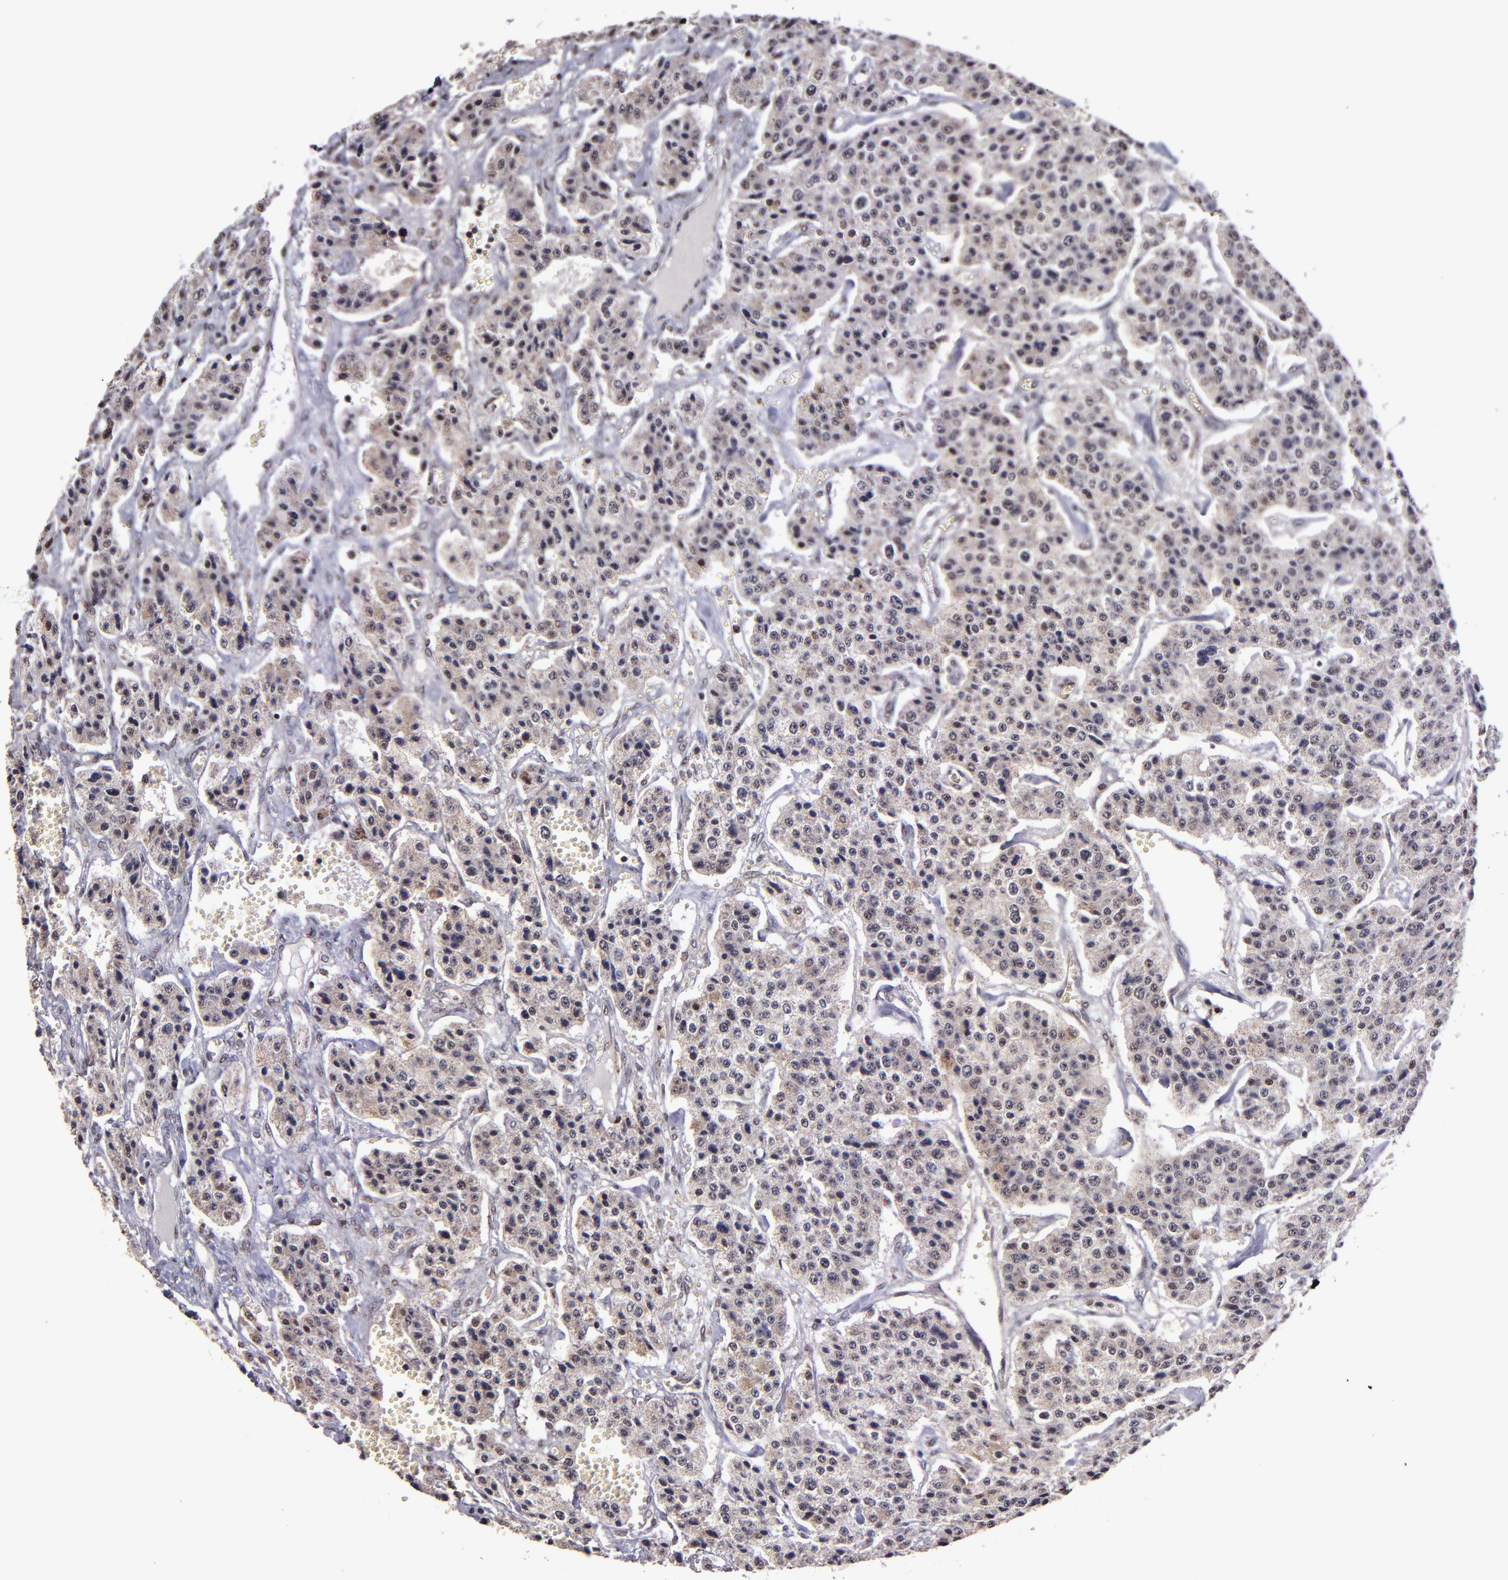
{"staining": {"intensity": "weak", "quantity": ">75%", "location": "cytoplasmic/membranous,nuclear"}, "tissue": "carcinoid", "cell_type": "Tumor cells", "image_type": "cancer", "snomed": [{"axis": "morphology", "description": "Carcinoid, malignant, NOS"}, {"axis": "topography", "description": "Small intestine"}], "caption": "Protein staining of carcinoid tissue exhibits weak cytoplasmic/membranous and nuclear staining in about >75% of tumor cells.", "gene": "CECR2", "patient": {"sex": "male", "age": 52}}